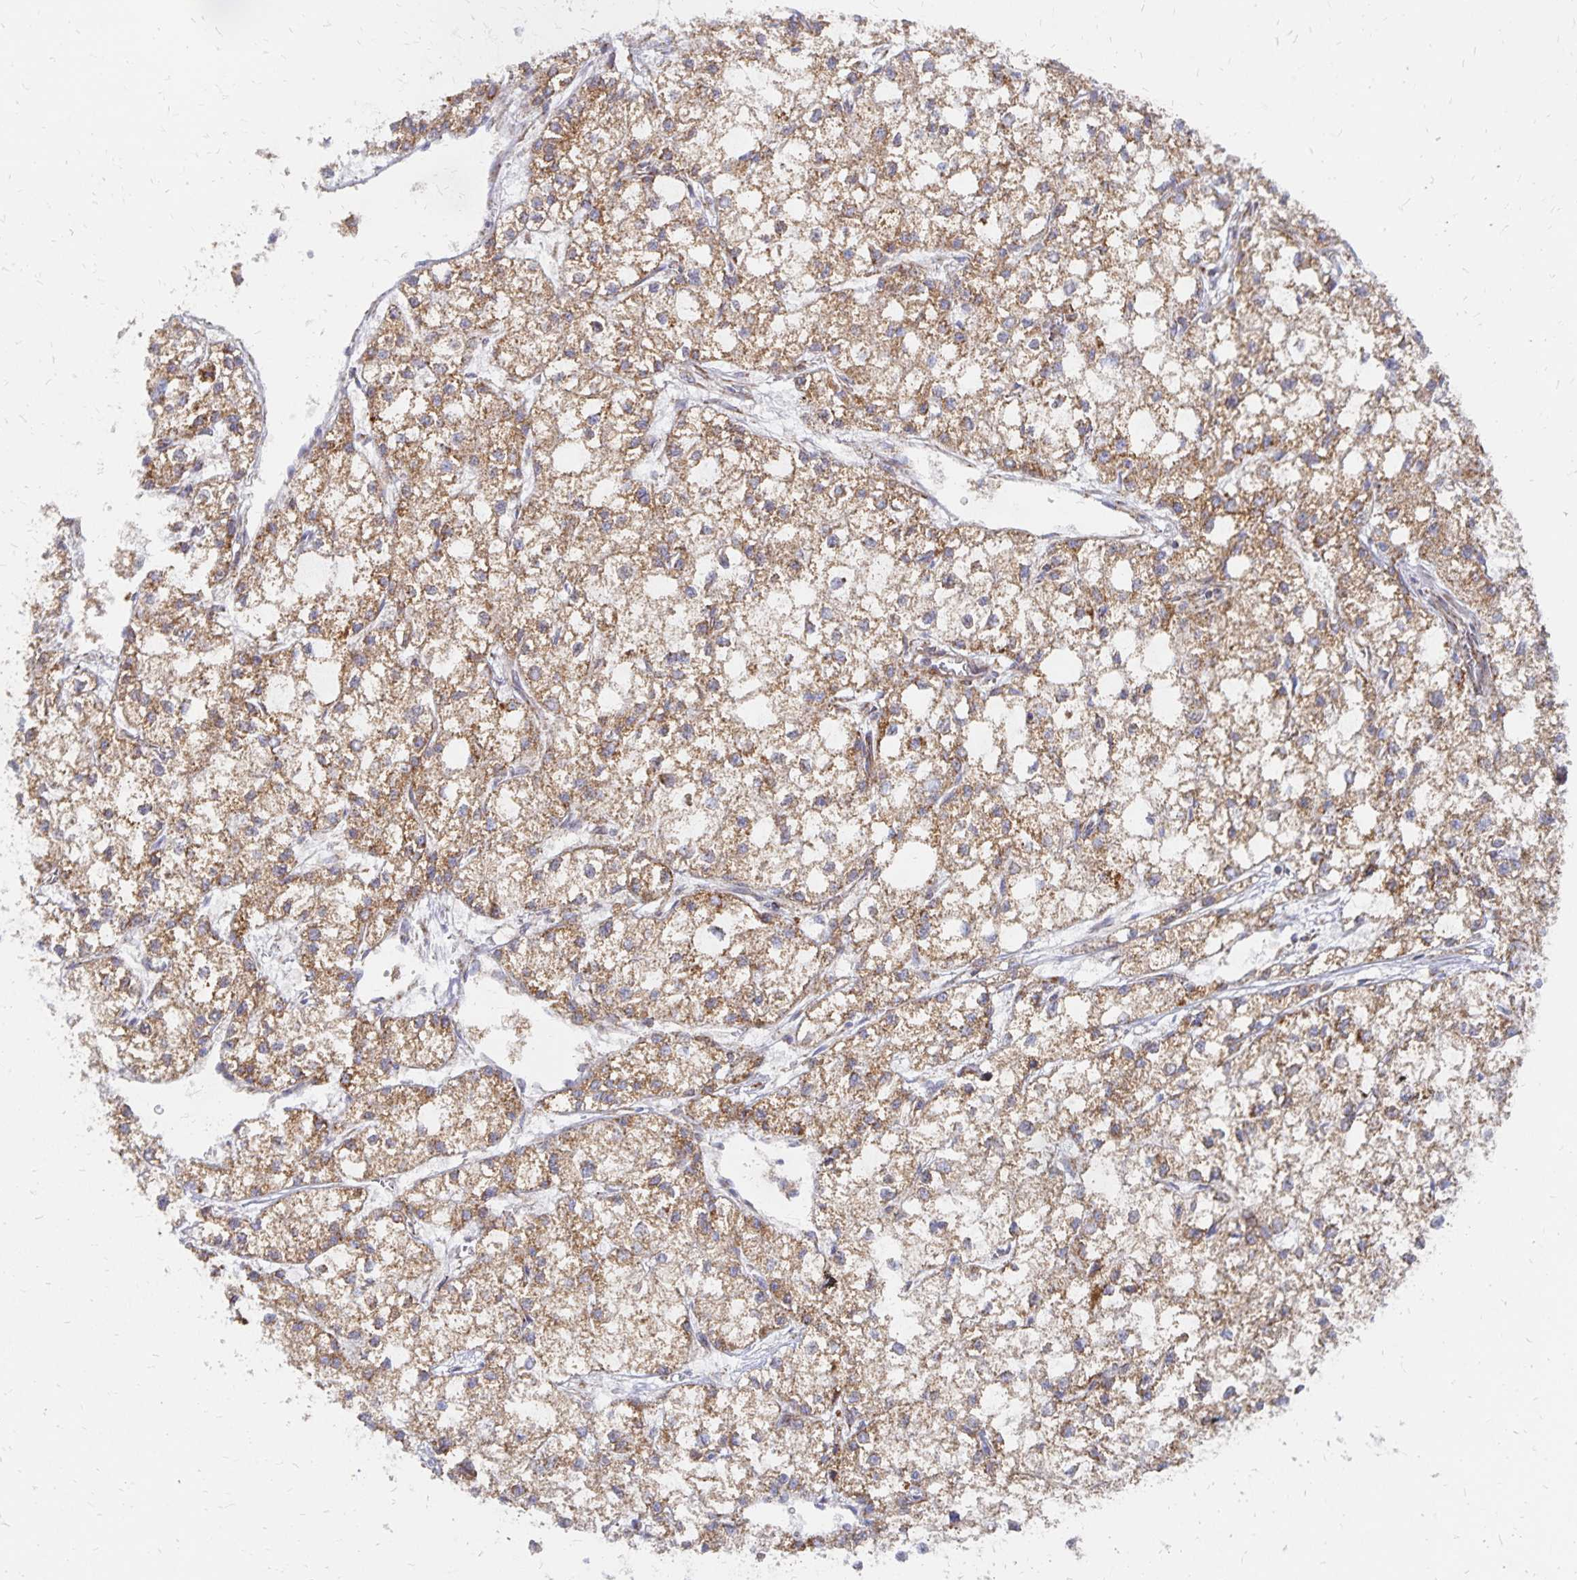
{"staining": {"intensity": "moderate", "quantity": ">75%", "location": "cytoplasmic/membranous"}, "tissue": "liver cancer", "cell_type": "Tumor cells", "image_type": "cancer", "snomed": [{"axis": "morphology", "description": "Carcinoma, Hepatocellular, NOS"}, {"axis": "topography", "description": "Liver"}], "caption": "Brown immunohistochemical staining in liver cancer (hepatocellular carcinoma) reveals moderate cytoplasmic/membranous positivity in approximately >75% of tumor cells.", "gene": "STOML2", "patient": {"sex": "female", "age": 43}}